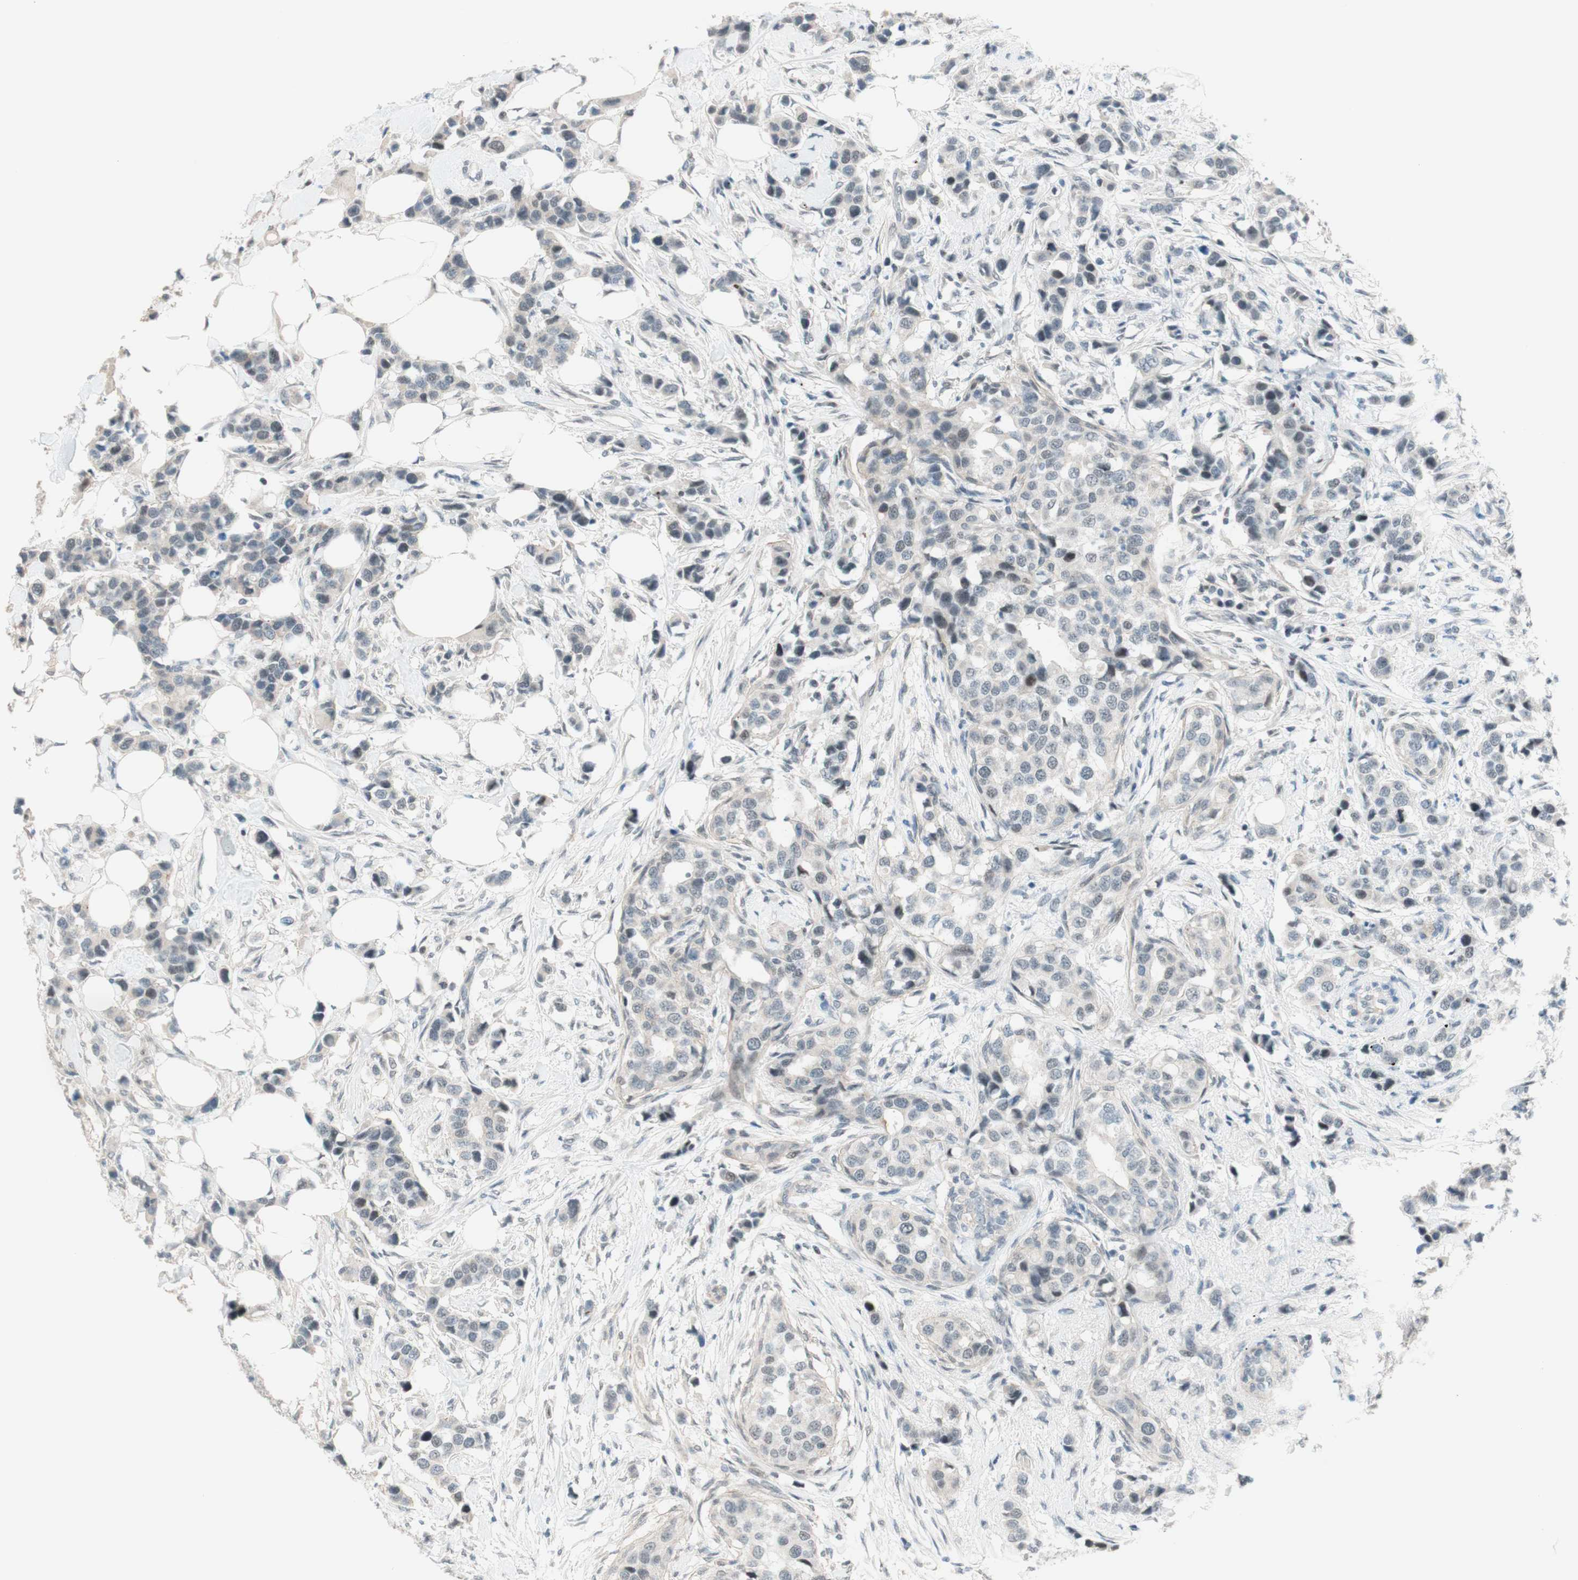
{"staining": {"intensity": "weak", "quantity": "<25%", "location": "nuclear"}, "tissue": "breast cancer", "cell_type": "Tumor cells", "image_type": "cancer", "snomed": [{"axis": "morphology", "description": "Normal tissue, NOS"}, {"axis": "morphology", "description": "Duct carcinoma"}, {"axis": "topography", "description": "Breast"}], "caption": "High power microscopy photomicrograph of an immunohistochemistry (IHC) photomicrograph of breast cancer (intraductal carcinoma), revealing no significant positivity in tumor cells.", "gene": "JPH1", "patient": {"sex": "female", "age": 50}}